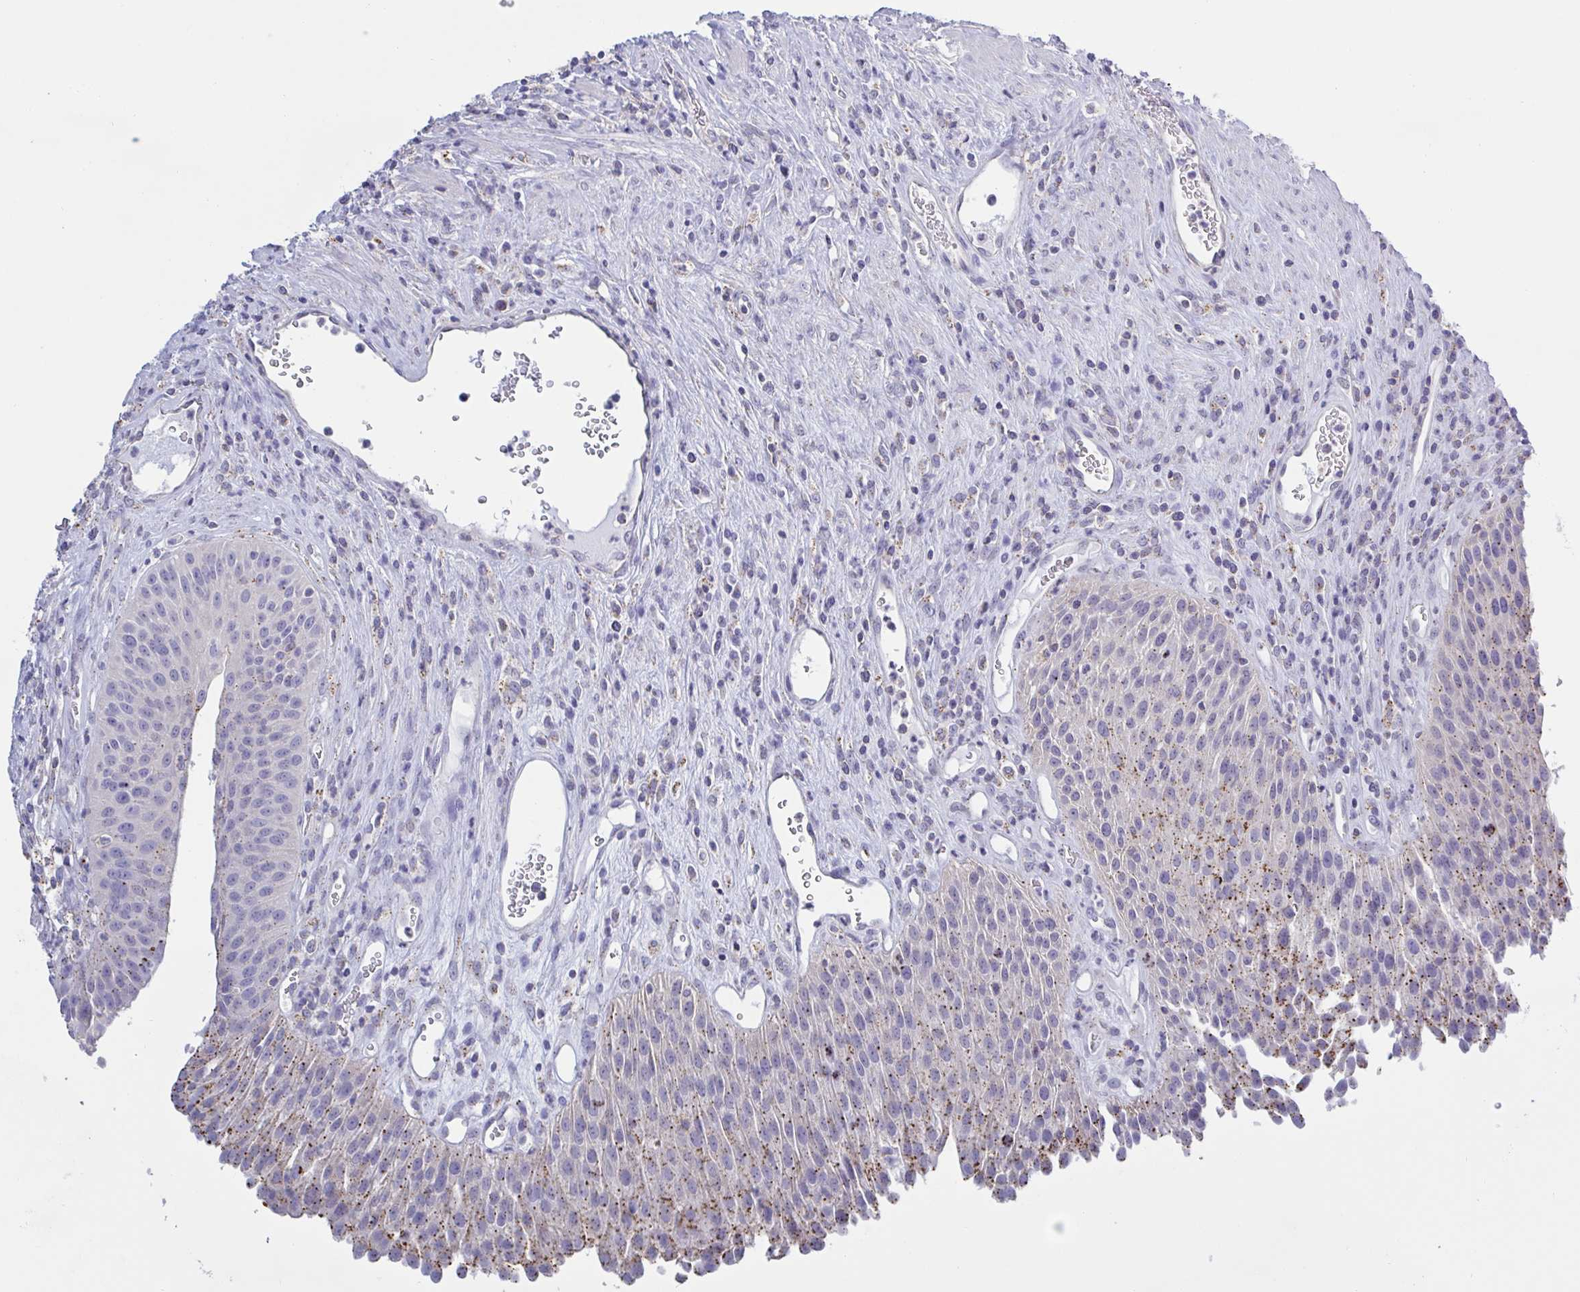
{"staining": {"intensity": "moderate", "quantity": "25%-75%", "location": "cytoplasmic/membranous"}, "tissue": "urinary bladder", "cell_type": "Urothelial cells", "image_type": "normal", "snomed": [{"axis": "morphology", "description": "Normal tissue, NOS"}, {"axis": "topography", "description": "Urinary bladder"}], "caption": "Protein staining shows moderate cytoplasmic/membranous positivity in approximately 25%-75% of urothelial cells in normal urinary bladder. The staining was performed using DAB, with brown indicating positive protein expression. Nuclei are stained blue with hematoxylin.", "gene": "CHMP5", "patient": {"sex": "female", "age": 56}}